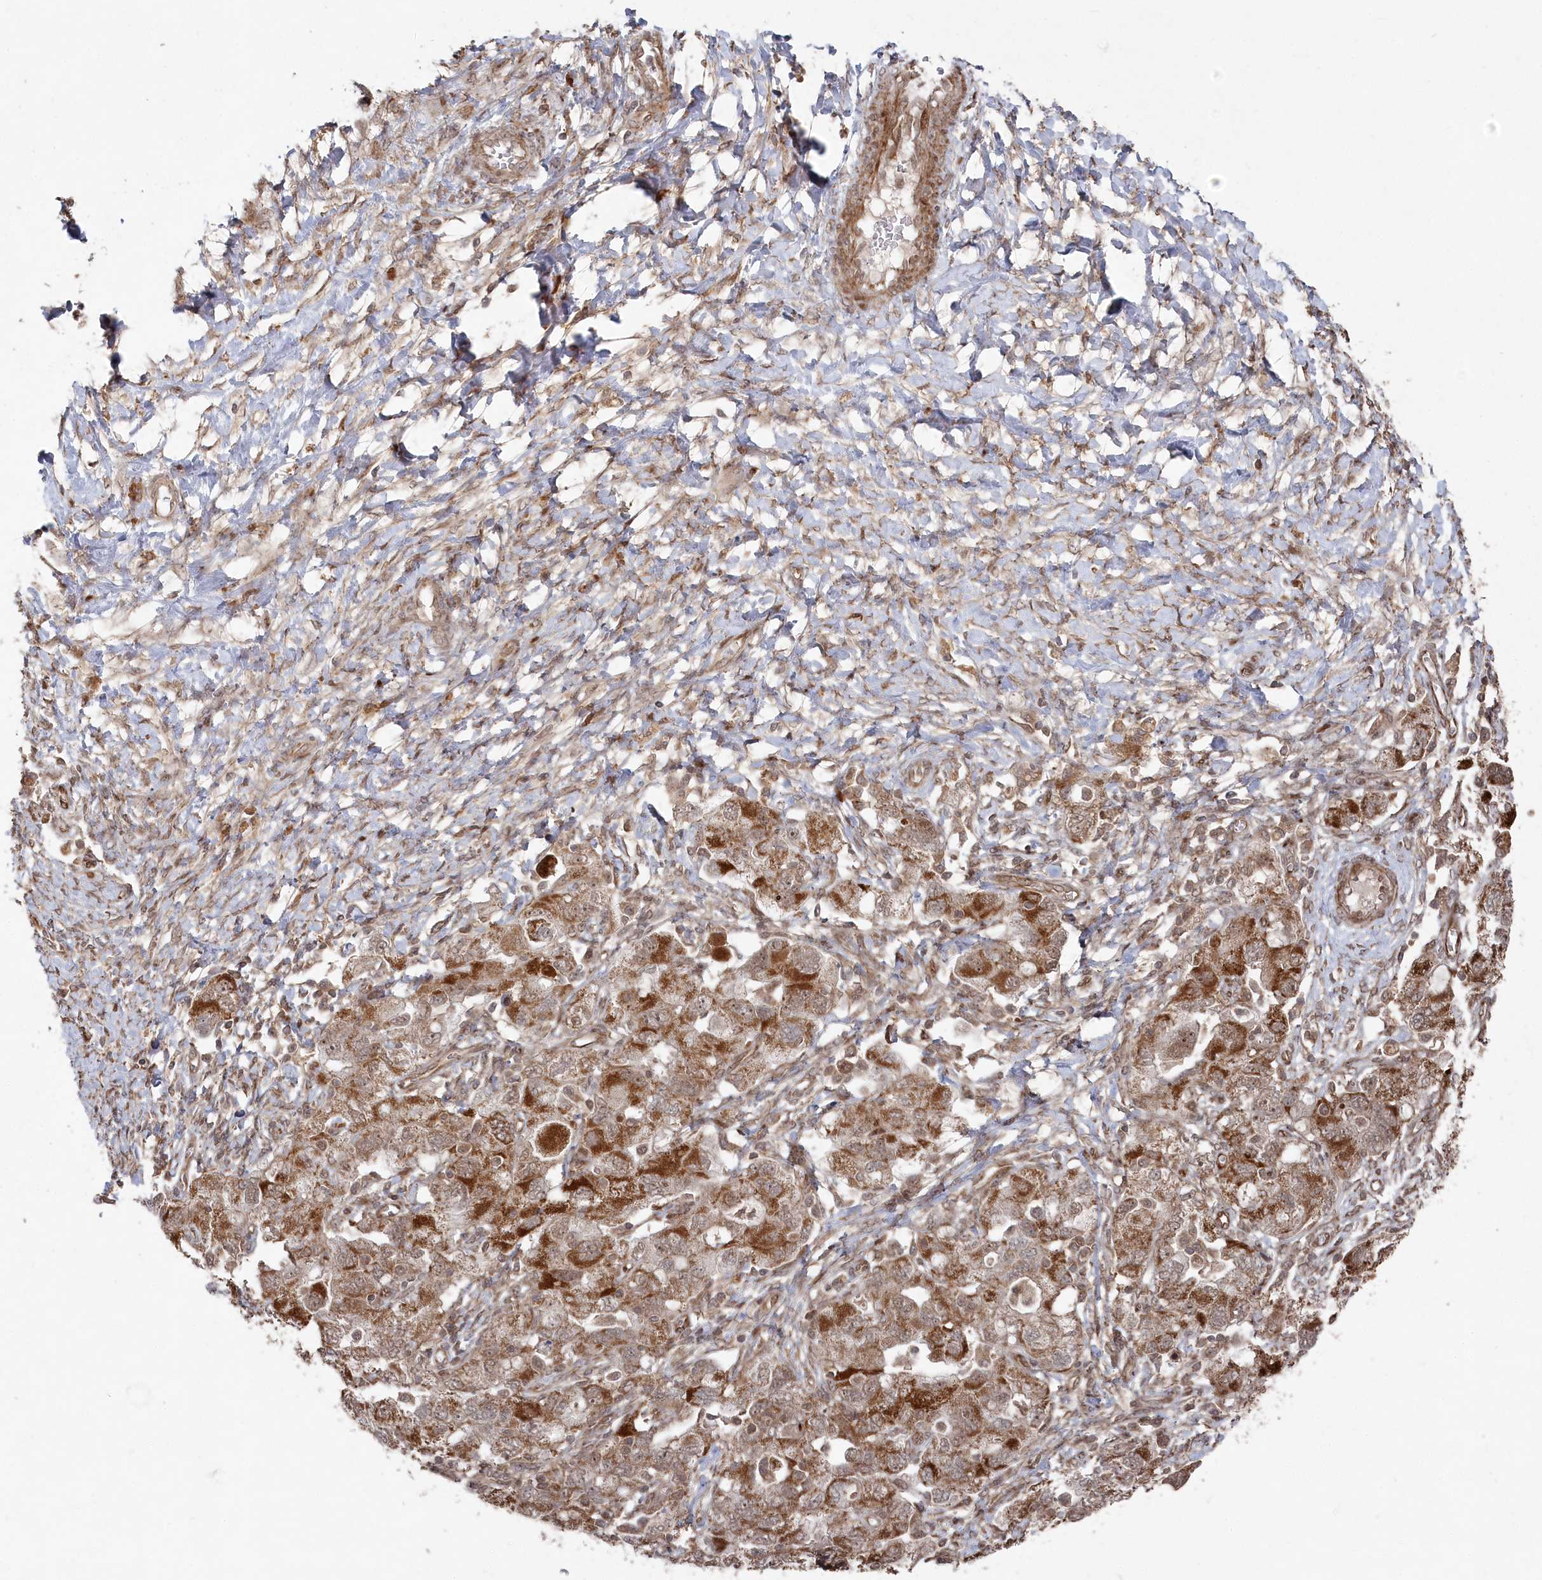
{"staining": {"intensity": "moderate", "quantity": ">75%", "location": "cytoplasmic/membranous,nuclear"}, "tissue": "ovarian cancer", "cell_type": "Tumor cells", "image_type": "cancer", "snomed": [{"axis": "morphology", "description": "Carcinoma, NOS"}, {"axis": "morphology", "description": "Cystadenocarcinoma, serous, NOS"}, {"axis": "topography", "description": "Ovary"}], "caption": "Immunohistochemical staining of human ovarian cancer (serous cystadenocarcinoma) demonstrates medium levels of moderate cytoplasmic/membranous and nuclear expression in approximately >75% of tumor cells.", "gene": "POLR3A", "patient": {"sex": "female", "age": 69}}